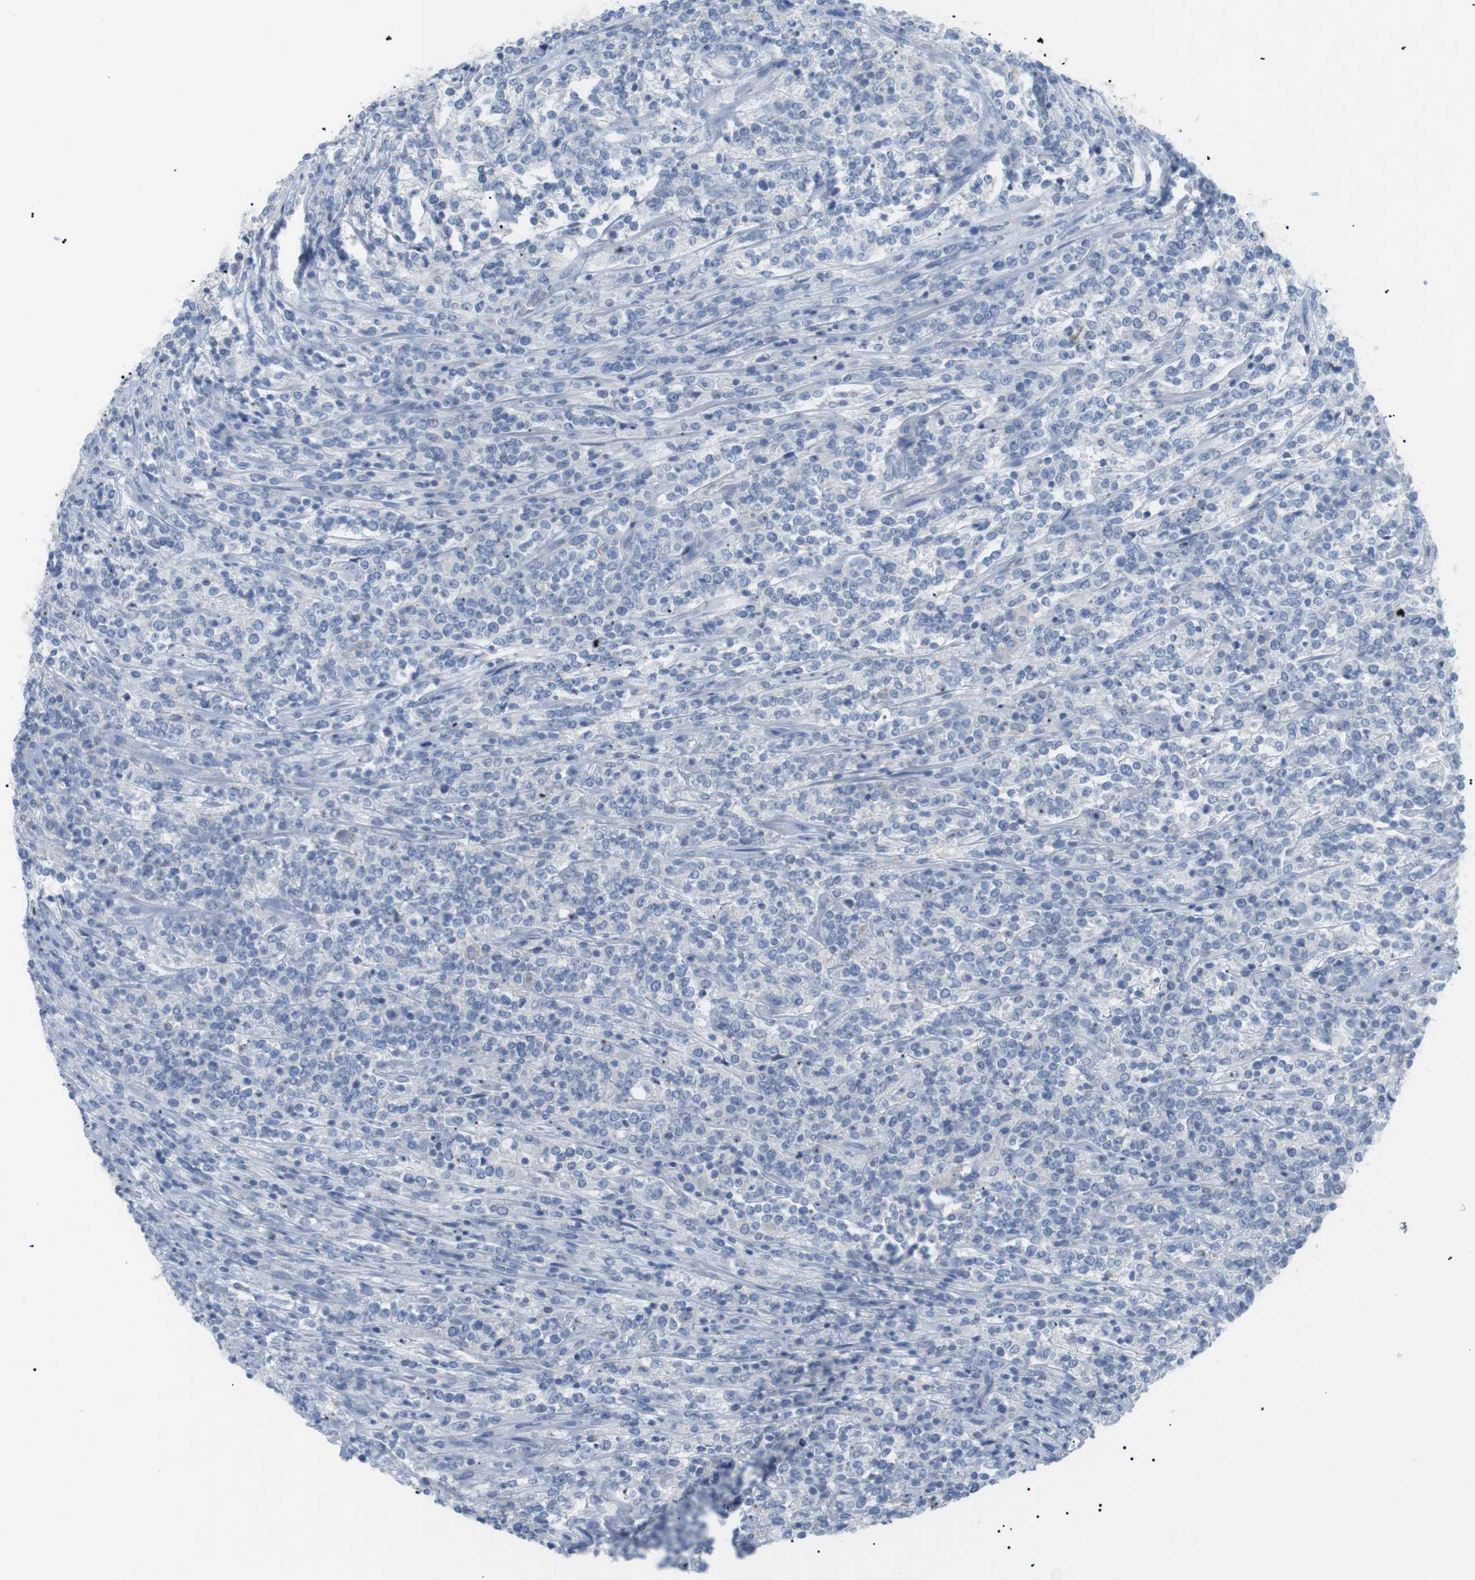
{"staining": {"intensity": "negative", "quantity": "none", "location": "none"}, "tissue": "lymphoma", "cell_type": "Tumor cells", "image_type": "cancer", "snomed": [{"axis": "morphology", "description": "Malignant lymphoma, non-Hodgkin's type, High grade"}, {"axis": "topography", "description": "Soft tissue"}], "caption": "A photomicrograph of lymphoma stained for a protein demonstrates no brown staining in tumor cells.", "gene": "HBG2", "patient": {"sex": "male", "age": 18}}